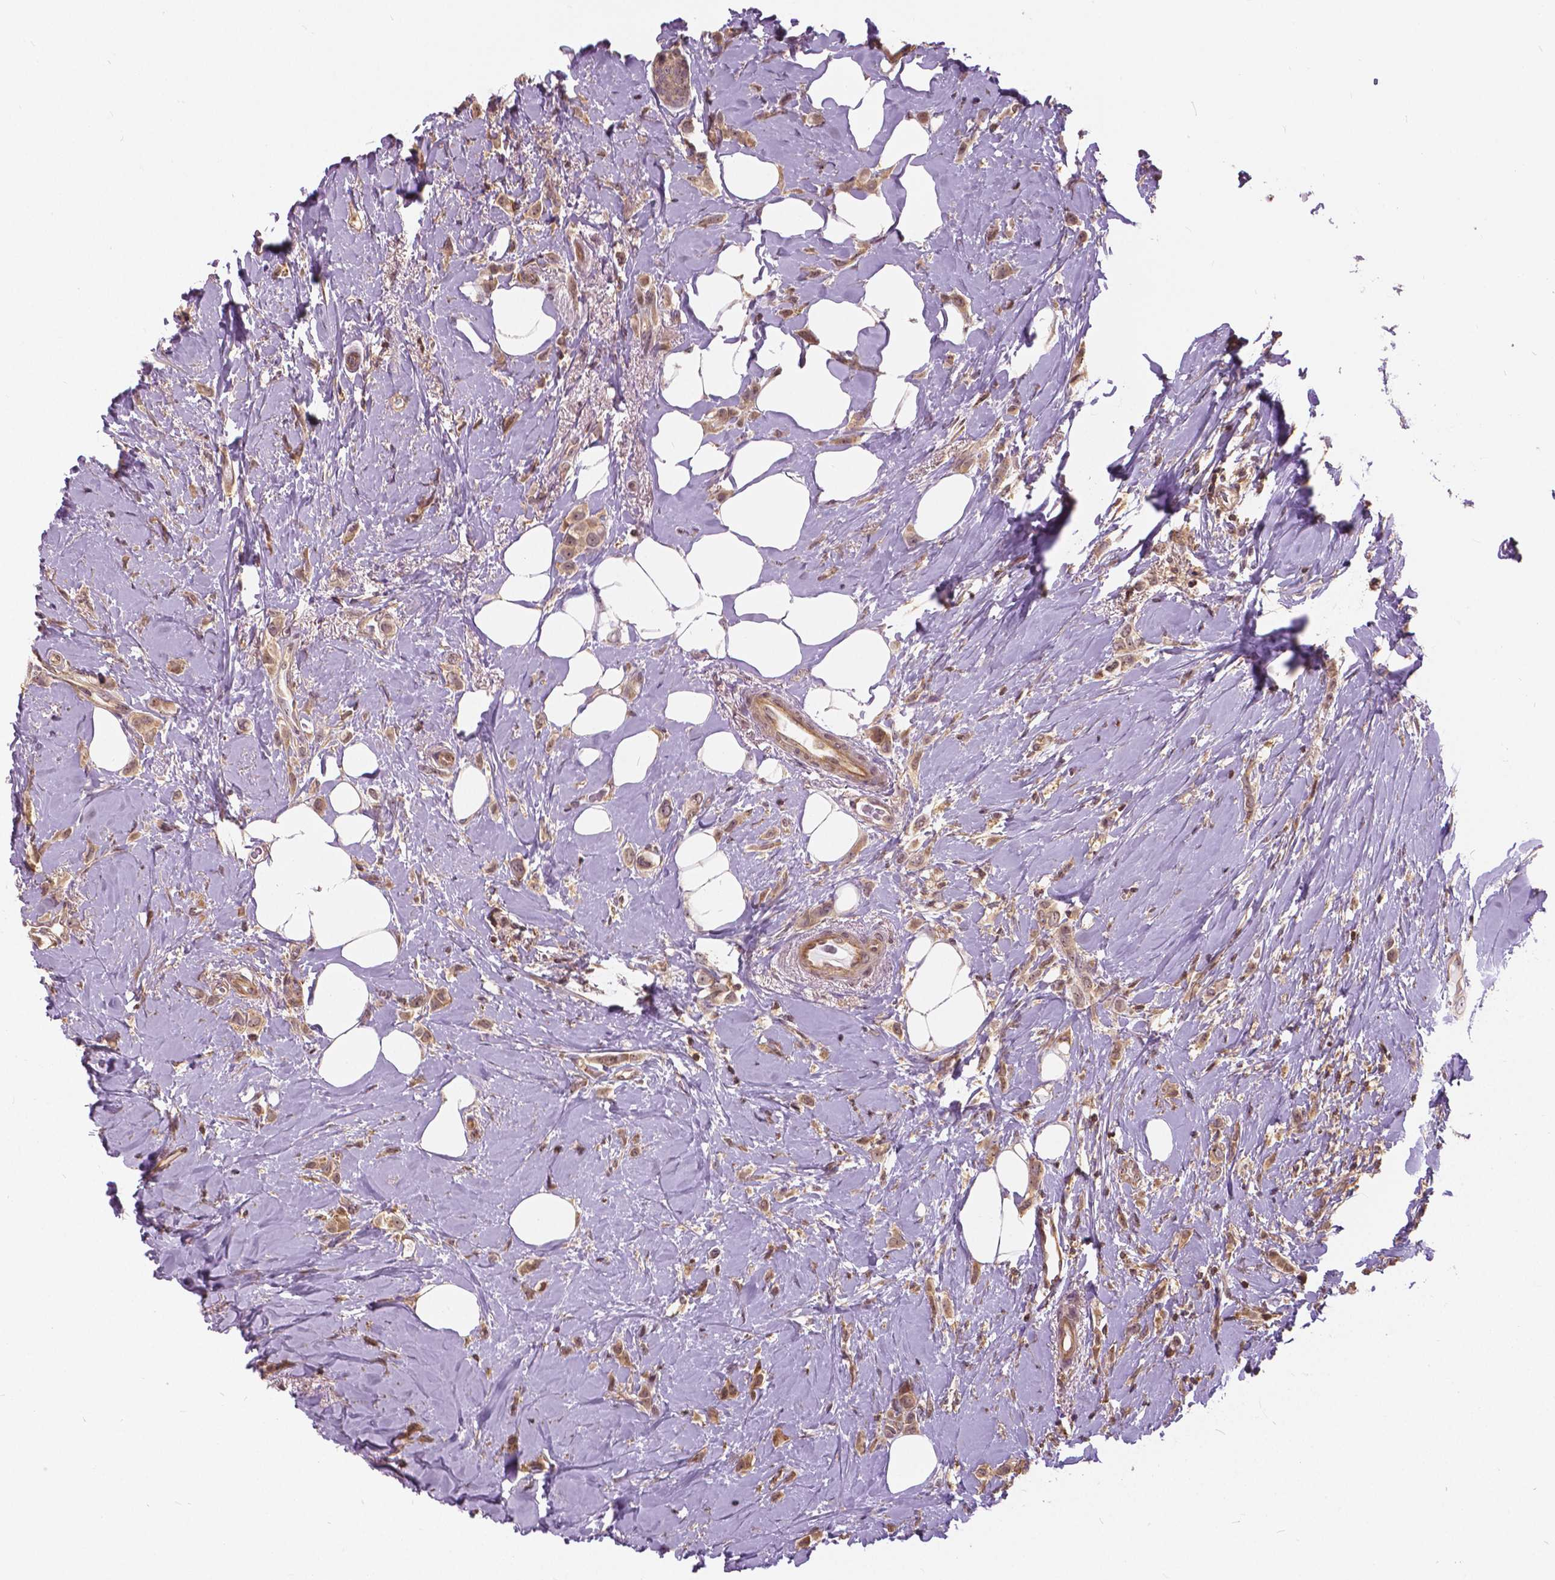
{"staining": {"intensity": "weak", "quantity": ">75%", "location": "cytoplasmic/membranous"}, "tissue": "breast cancer", "cell_type": "Tumor cells", "image_type": "cancer", "snomed": [{"axis": "morphology", "description": "Lobular carcinoma"}, {"axis": "topography", "description": "Breast"}], "caption": "IHC (DAB (3,3'-diaminobenzidine)) staining of breast lobular carcinoma exhibits weak cytoplasmic/membranous protein expression in about >75% of tumor cells.", "gene": "ANXA13", "patient": {"sex": "female", "age": 66}}